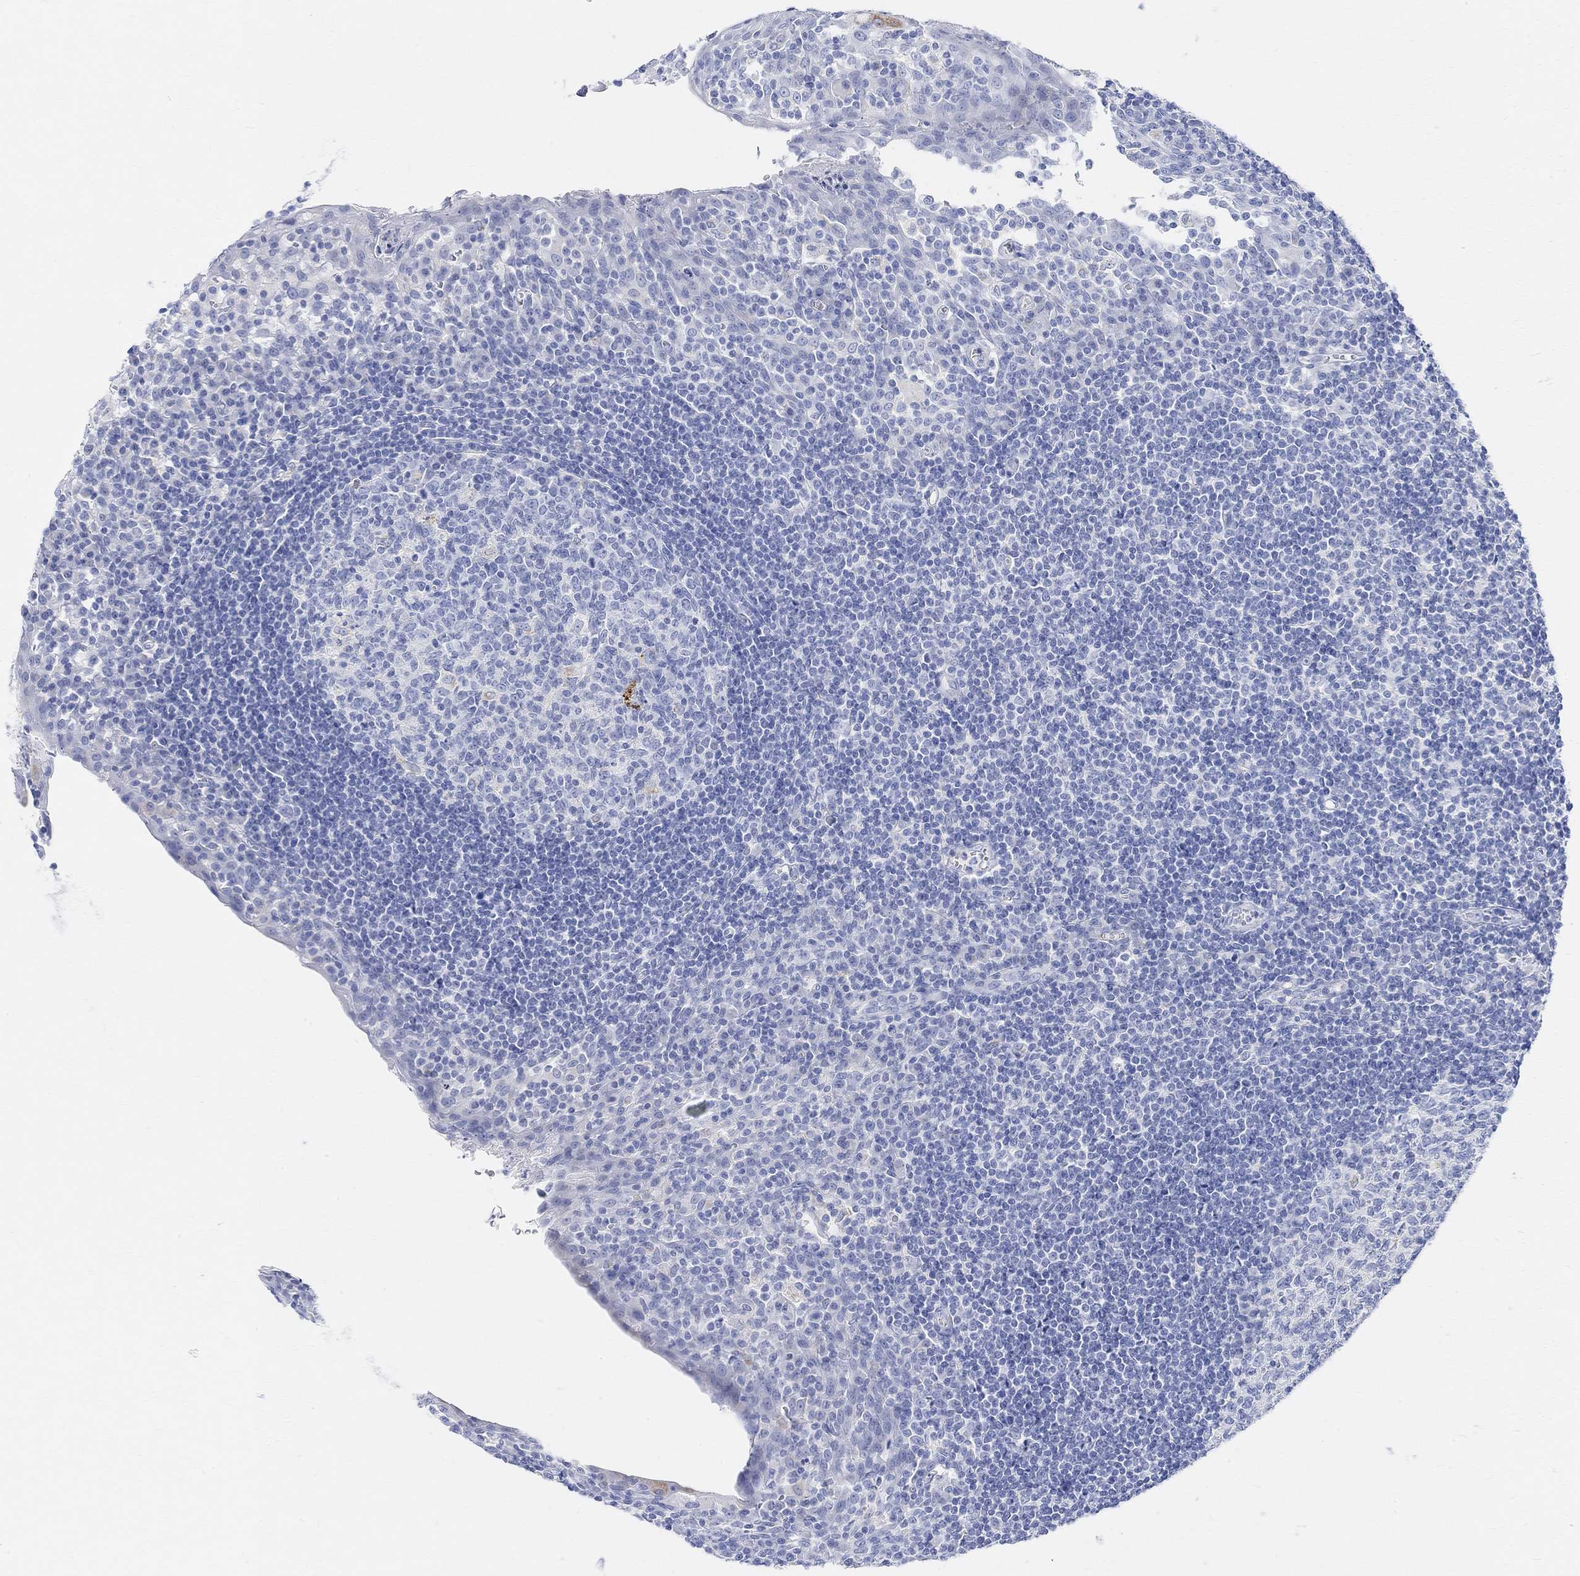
{"staining": {"intensity": "negative", "quantity": "none", "location": "none"}, "tissue": "tonsil", "cell_type": "Germinal center cells", "image_type": "normal", "snomed": [{"axis": "morphology", "description": "Normal tissue, NOS"}, {"axis": "topography", "description": "Tonsil"}], "caption": "Photomicrograph shows no protein staining in germinal center cells of benign tonsil. (Brightfield microscopy of DAB IHC at high magnification).", "gene": "RETNLB", "patient": {"sex": "female", "age": 13}}